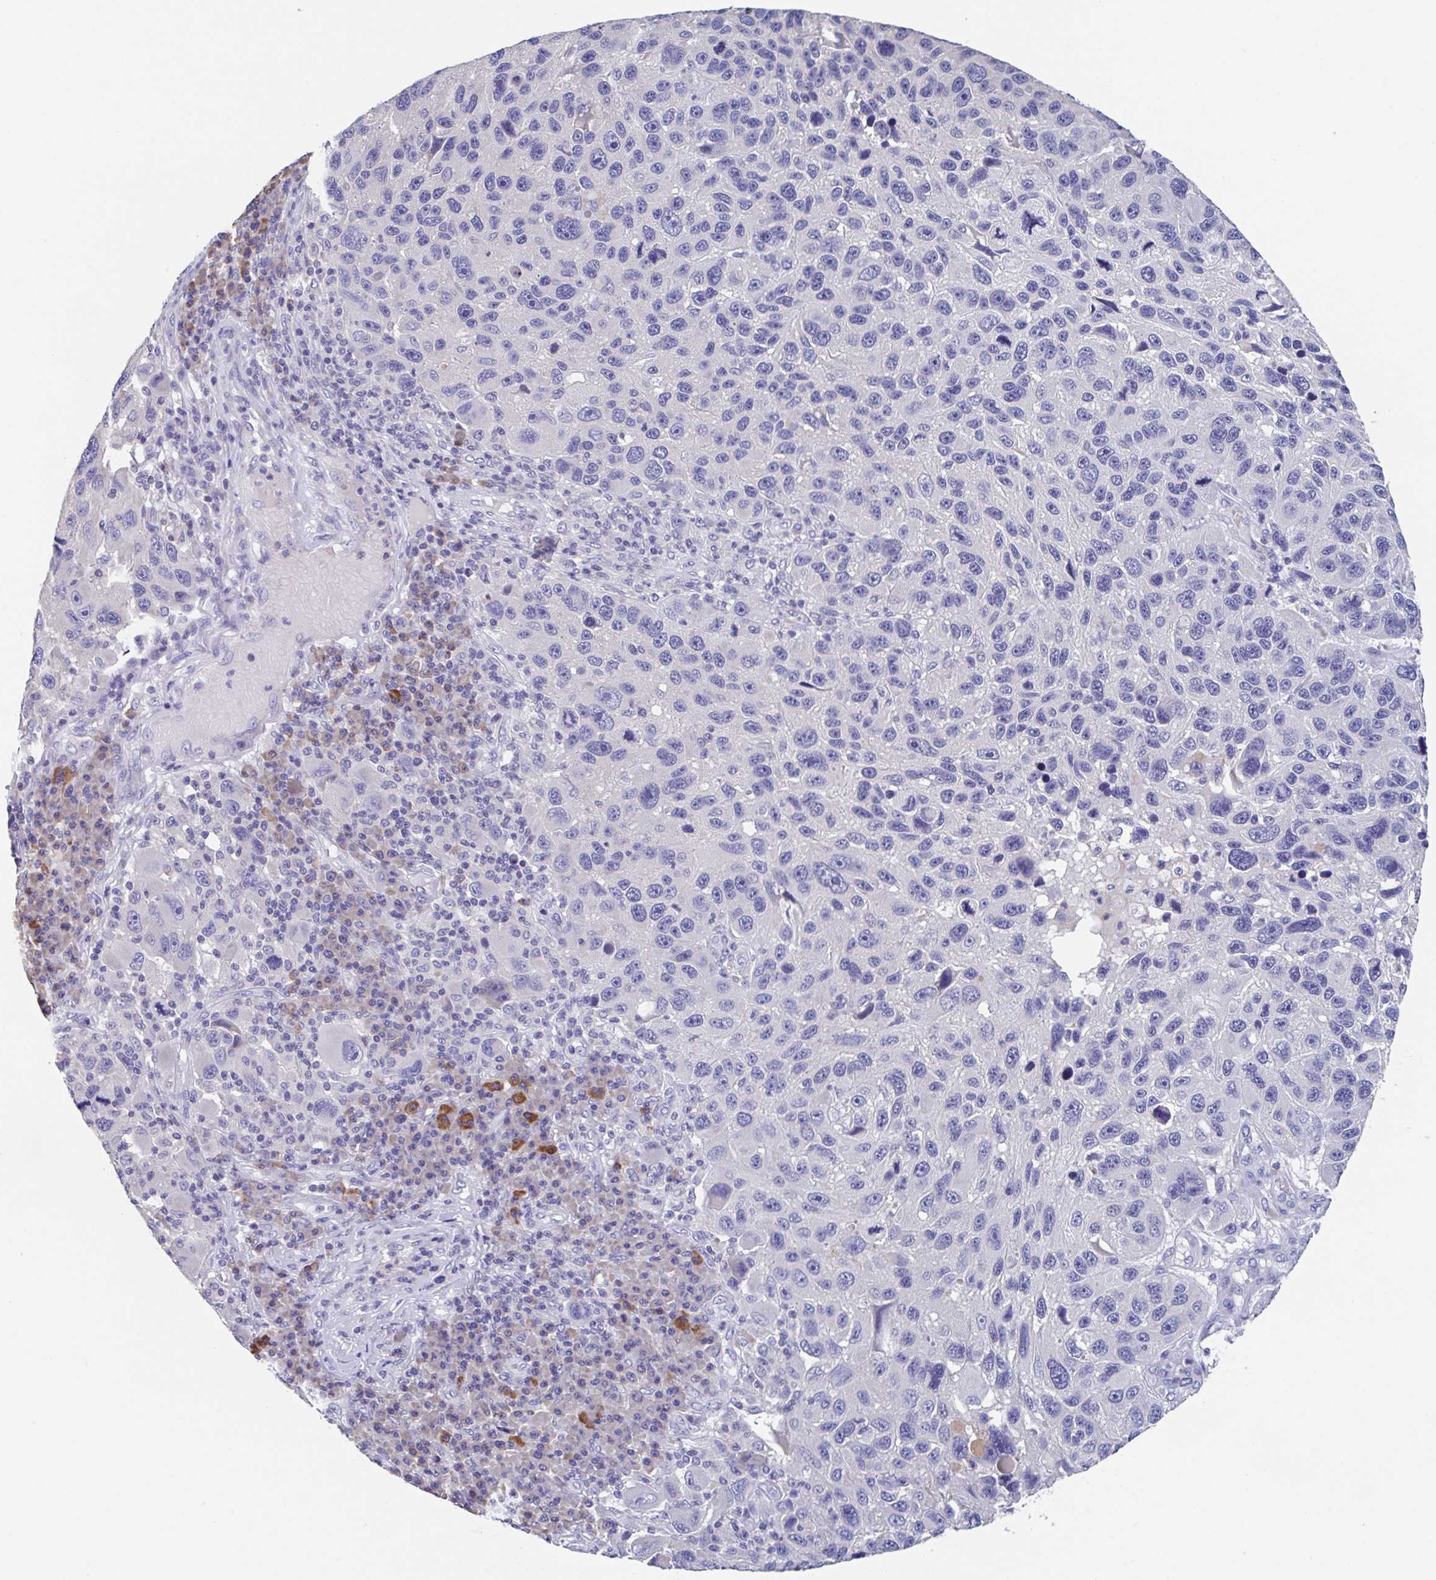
{"staining": {"intensity": "negative", "quantity": "none", "location": "none"}, "tissue": "melanoma", "cell_type": "Tumor cells", "image_type": "cancer", "snomed": [{"axis": "morphology", "description": "Malignant melanoma, NOS"}, {"axis": "topography", "description": "Skin"}], "caption": "The micrograph reveals no significant expression in tumor cells of melanoma.", "gene": "LRRC58", "patient": {"sex": "male", "age": 53}}